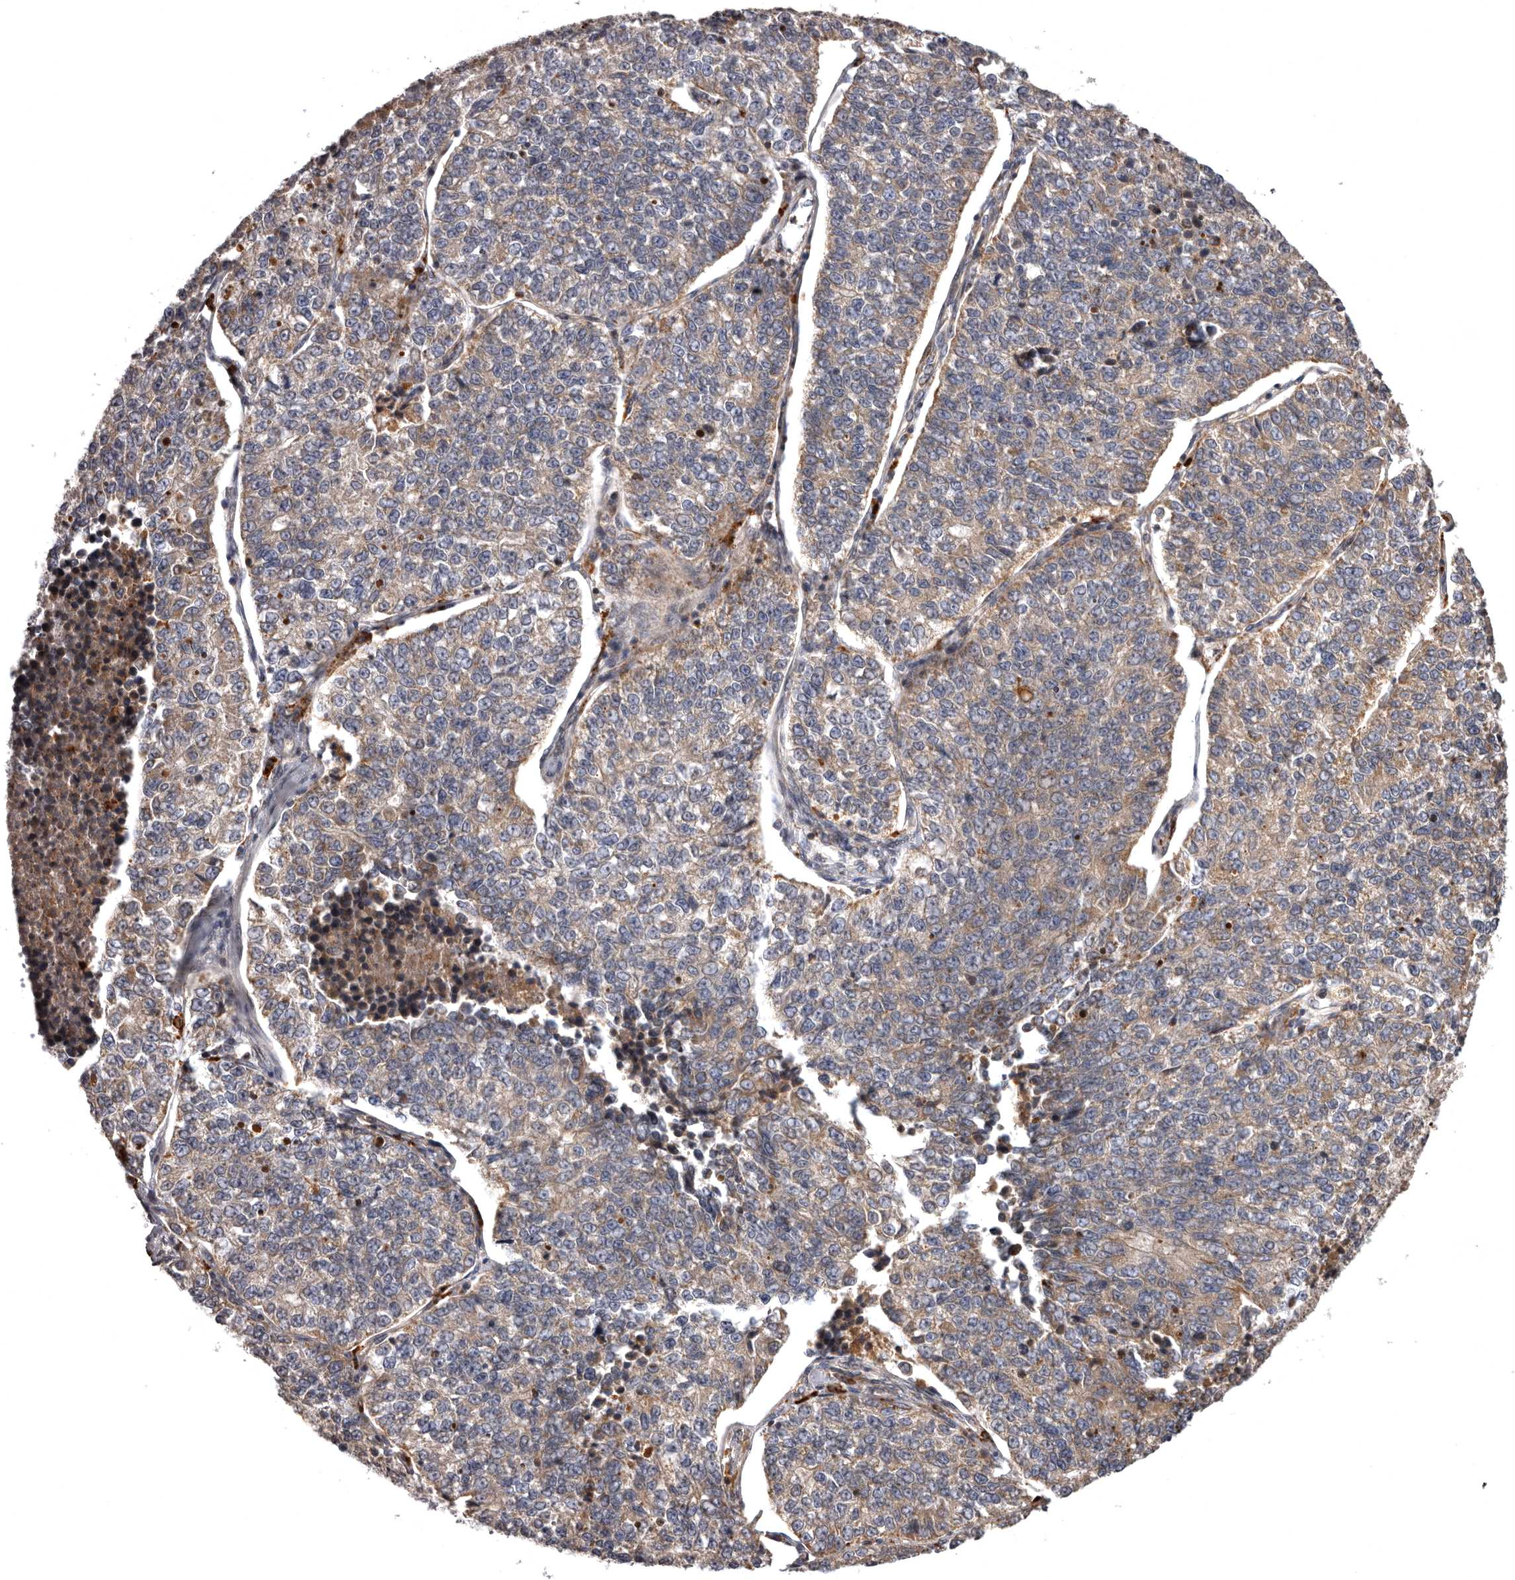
{"staining": {"intensity": "moderate", "quantity": ">75%", "location": "cytoplasmic/membranous"}, "tissue": "lung cancer", "cell_type": "Tumor cells", "image_type": "cancer", "snomed": [{"axis": "morphology", "description": "Adenocarcinoma, NOS"}, {"axis": "topography", "description": "Lung"}], "caption": "This histopathology image displays lung cancer stained with immunohistochemistry to label a protein in brown. The cytoplasmic/membranous of tumor cells show moderate positivity for the protein. Nuclei are counter-stained blue.", "gene": "ADCY2", "patient": {"sex": "male", "age": 49}}